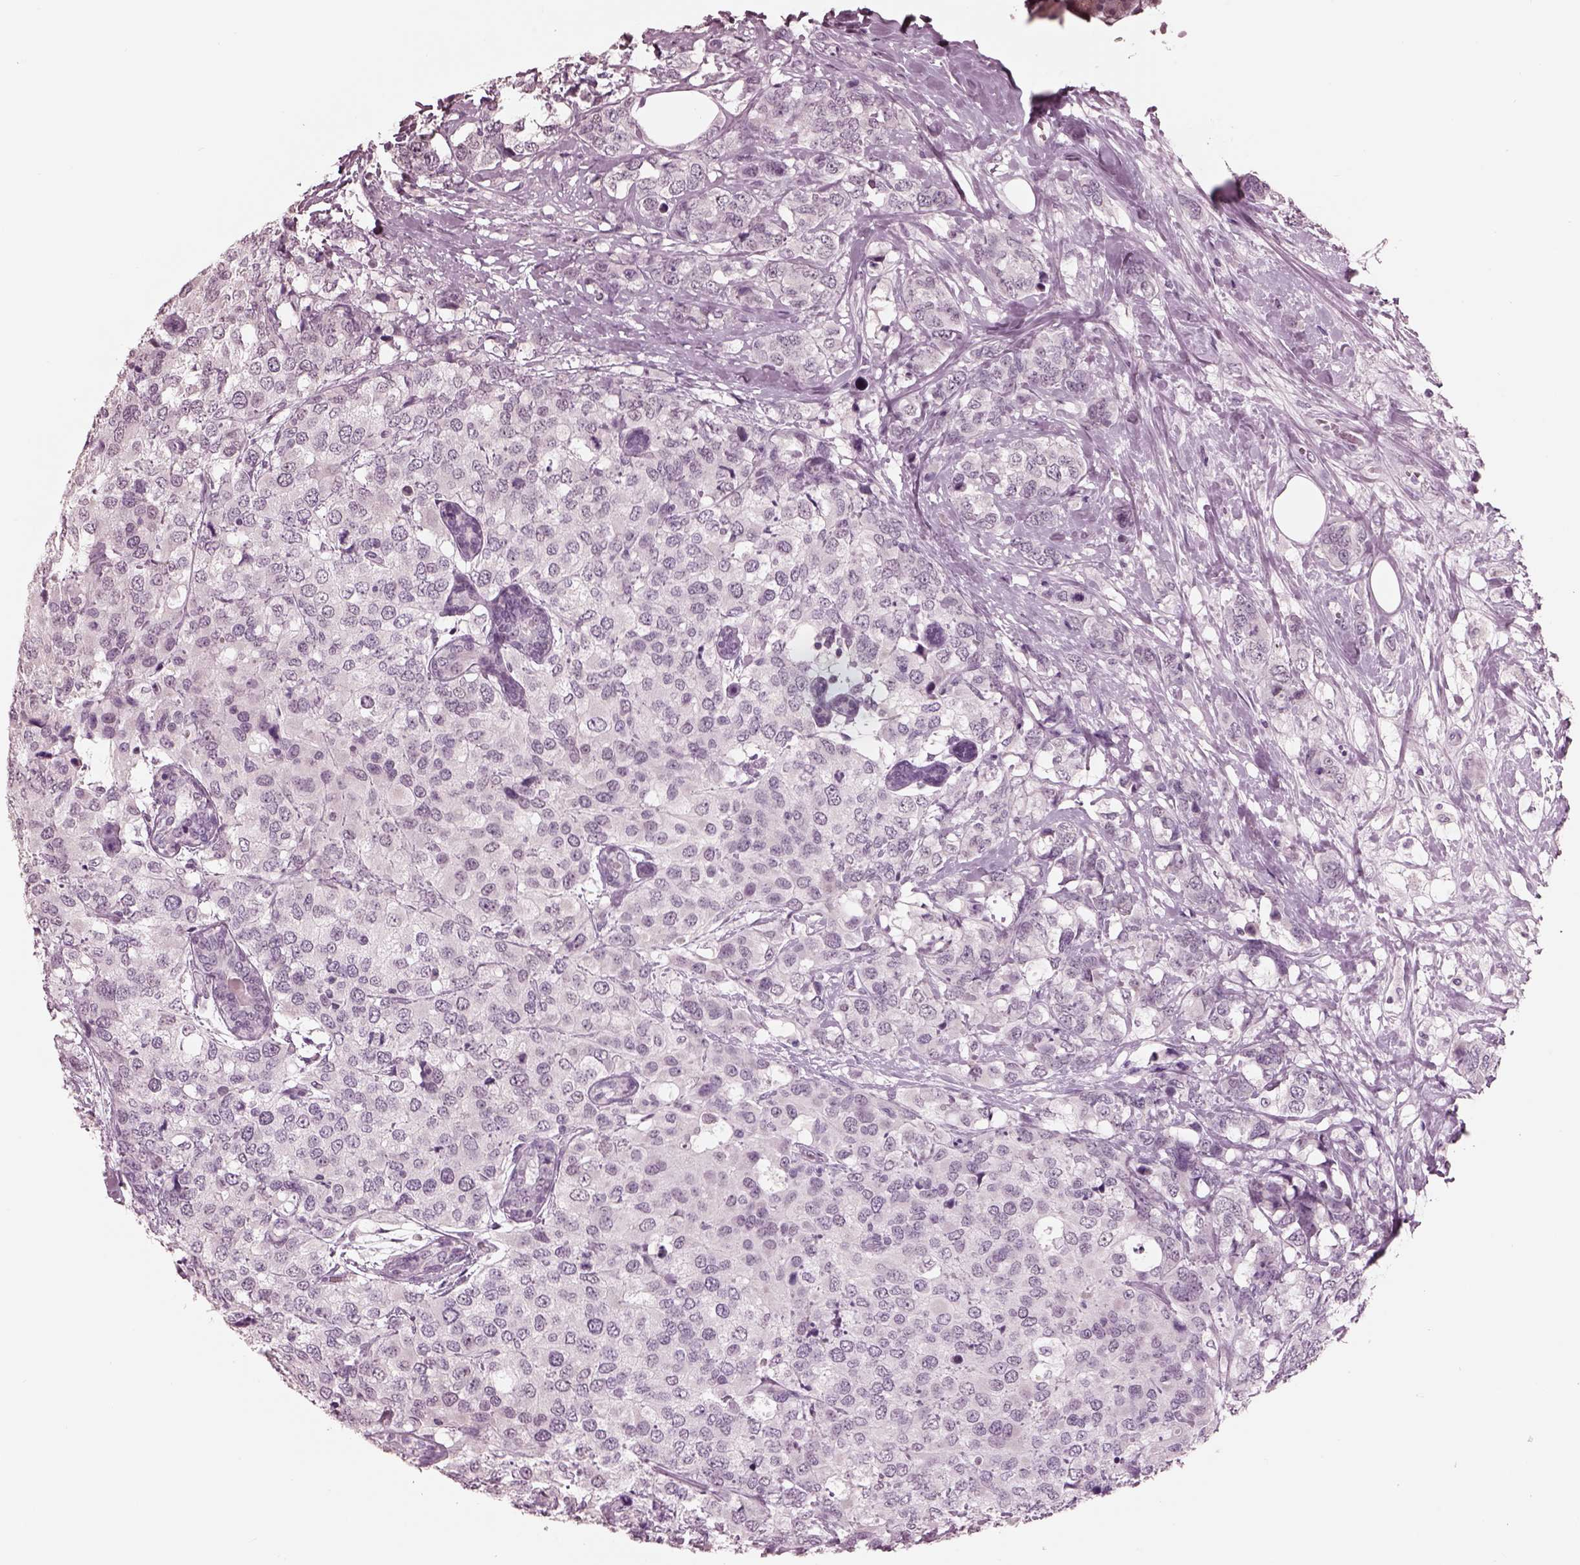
{"staining": {"intensity": "negative", "quantity": "none", "location": "none"}, "tissue": "breast cancer", "cell_type": "Tumor cells", "image_type": "cancer", "snomed": [{"axis": "morphology", "description": "Lobular carcinoma"}, {"axis": "topography", "description": "Breast"}], "caption": "Tumor cells are negative for brown protein staining in breast cancer (lobular carcinoma).", "gene": "GARIN4", "patient": {"sex": "female", "age": 59}}